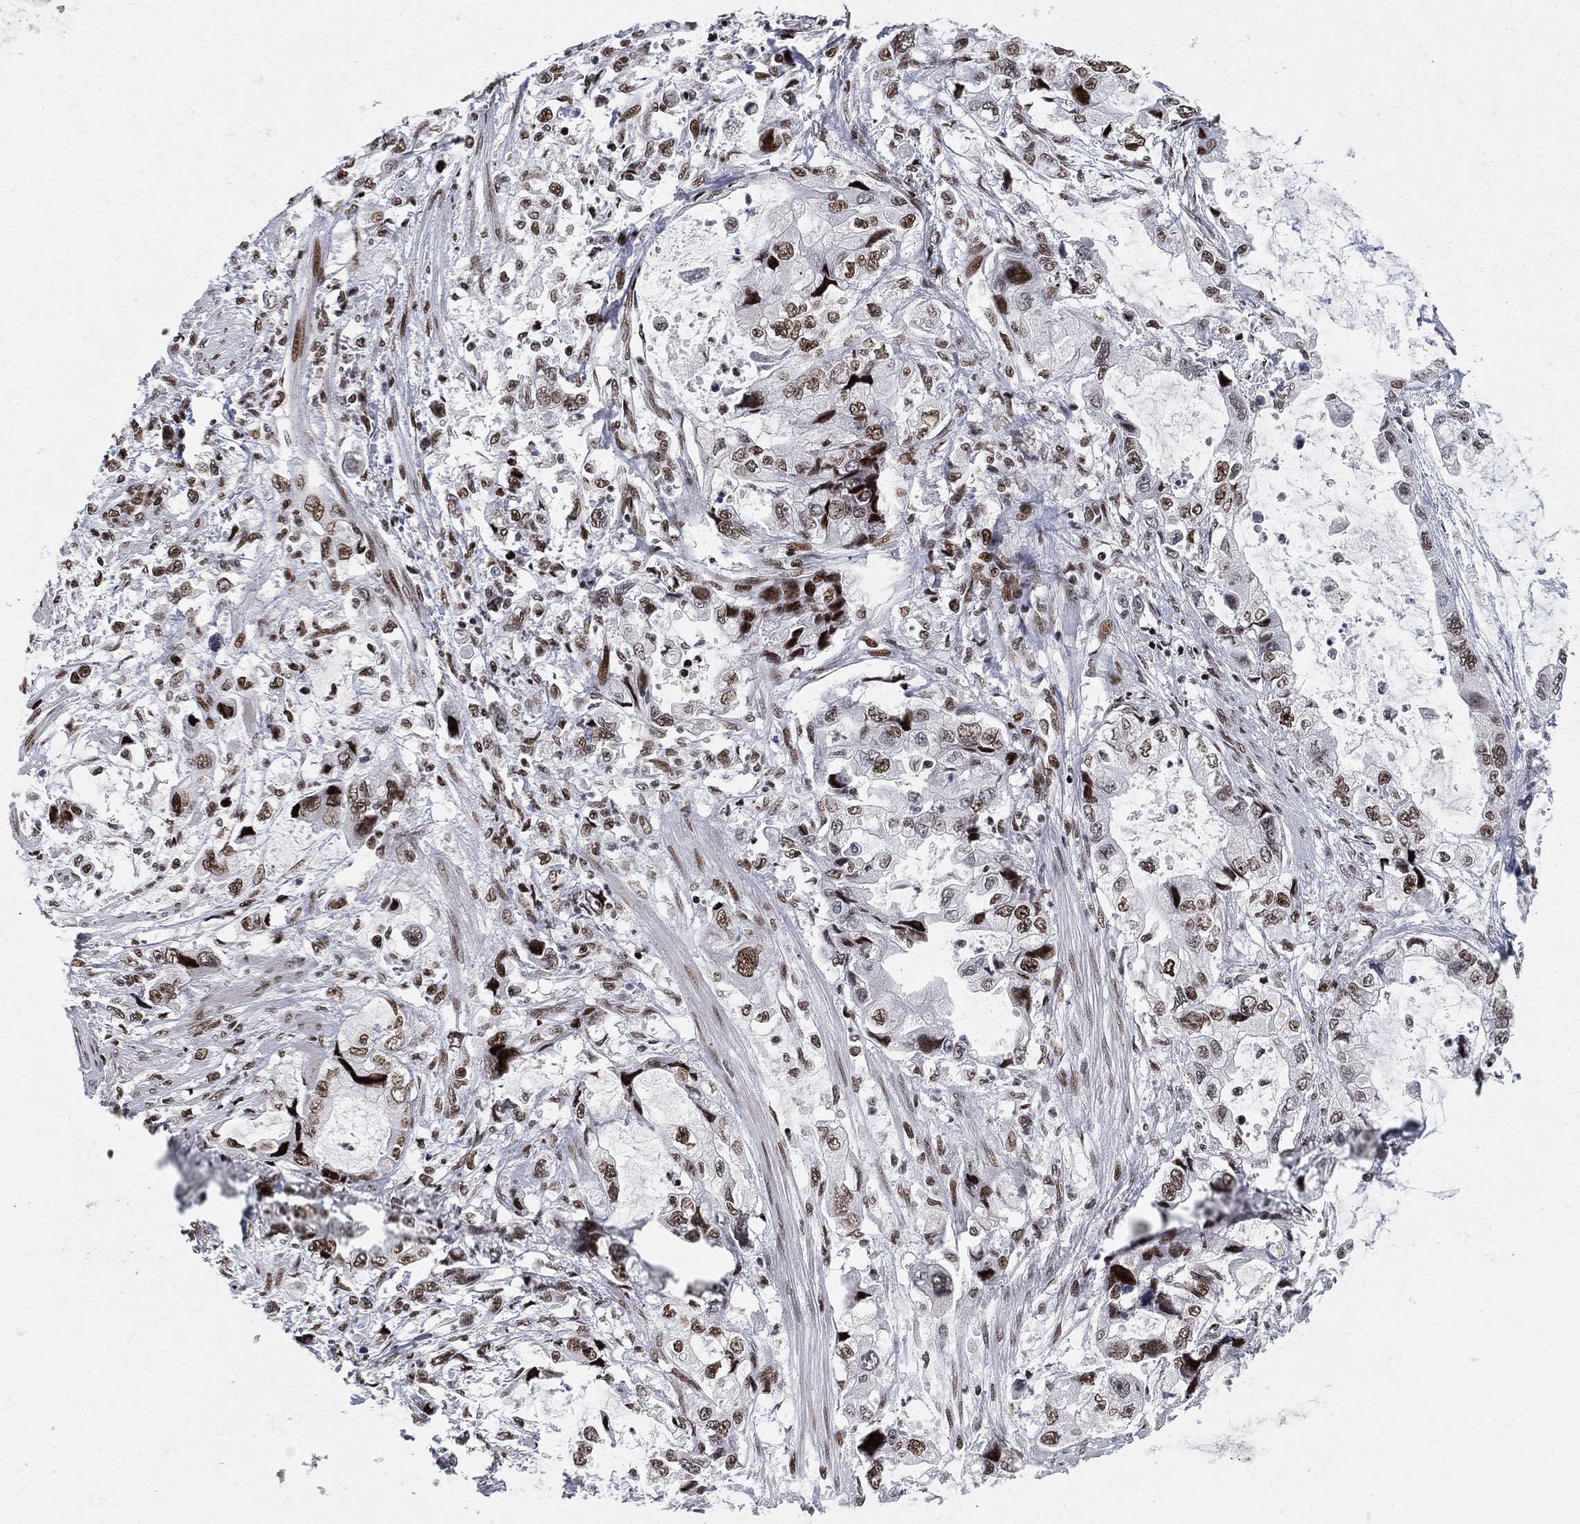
{"staining": {"intensity": "moderate", "quantity": "25%-75%", "location": "nuclear"}, "tissue": "stomach cancer", "cell_type": "Tumor cells", "image_type": "cancer", "snomed": [{"axis": "morphology", "description": "Adenocarcinoma, NOS"}, {"axis": "topography", "description": "Pancreas"}, {"axis": "topography", "description": "Stomach, upper"}, {"axis": "topography", "description": "Stomach"}], "caption": "Human stomach cancer stained with a protein marker demonstrates moderate staining in tumor cells.", "gene": "RTF1", "patient": {"sex": "male", "age": 77}}